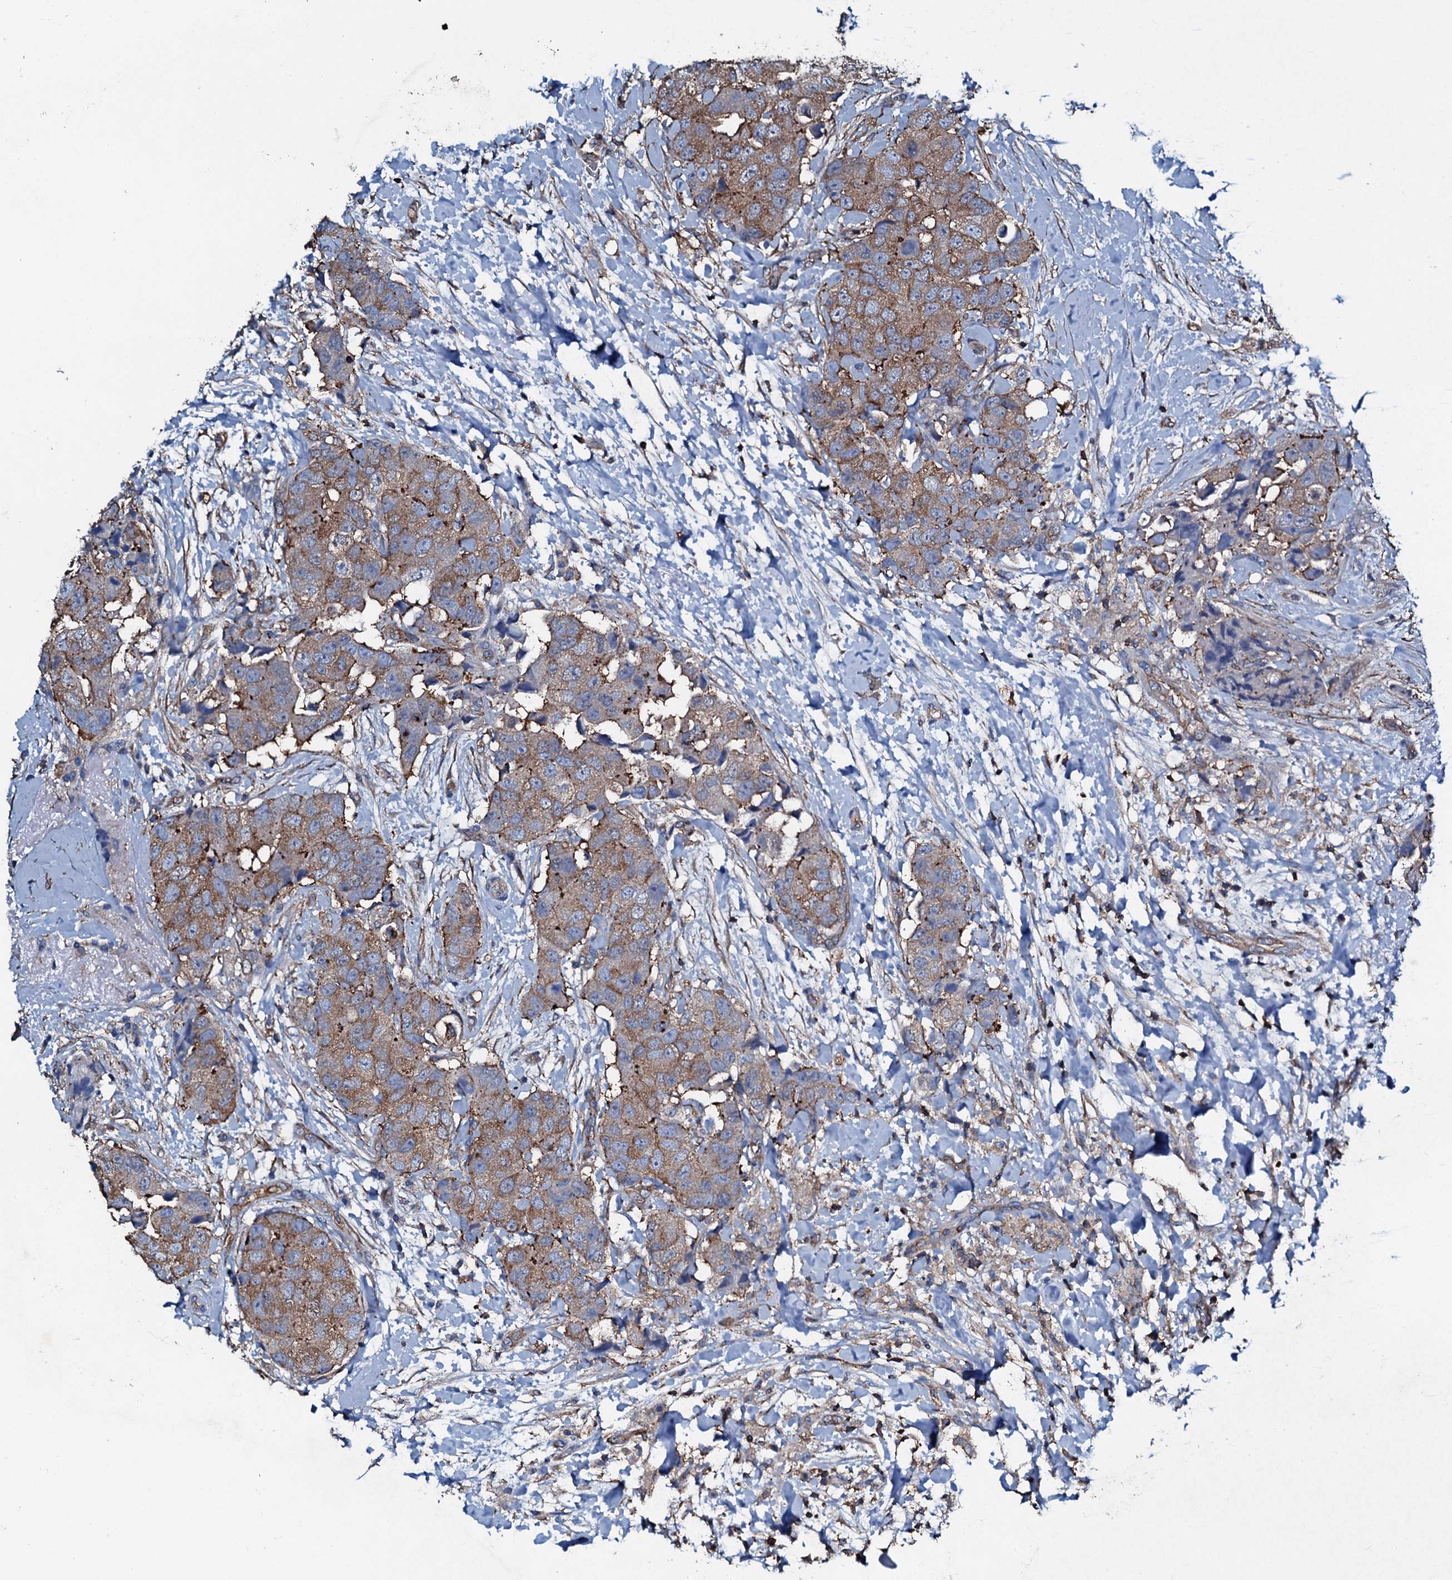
{"staining": {"intensity": "weak", "quantity": ">75%", "location": "cytoplasmic/membranous"}, "tissue": "breast cancer", "cell_type": "Tumor cells", "image_type": "cancer", "snomed": [{"axis": "morphology", "description": "Normal tissue, NOS"}, {"axis": "morphology", "description": "Duct carcinoma"}, {"axis": "topography", "description": "Breast"}], "caption": "IHC staining of breast infiltrating ductal carcinoma, which reveals low levels of weak cytoplasmic/membranous positivity in about >75% of tumor cells indicating weak cytoplasmic/membranous protein staining. The staining was performed using DAB (brown) for protein detection and nuclei were counterstained in hematoxylin (blue).", "gene": "MS4A4E", "patient": {"sex": "female", "age": 62}}